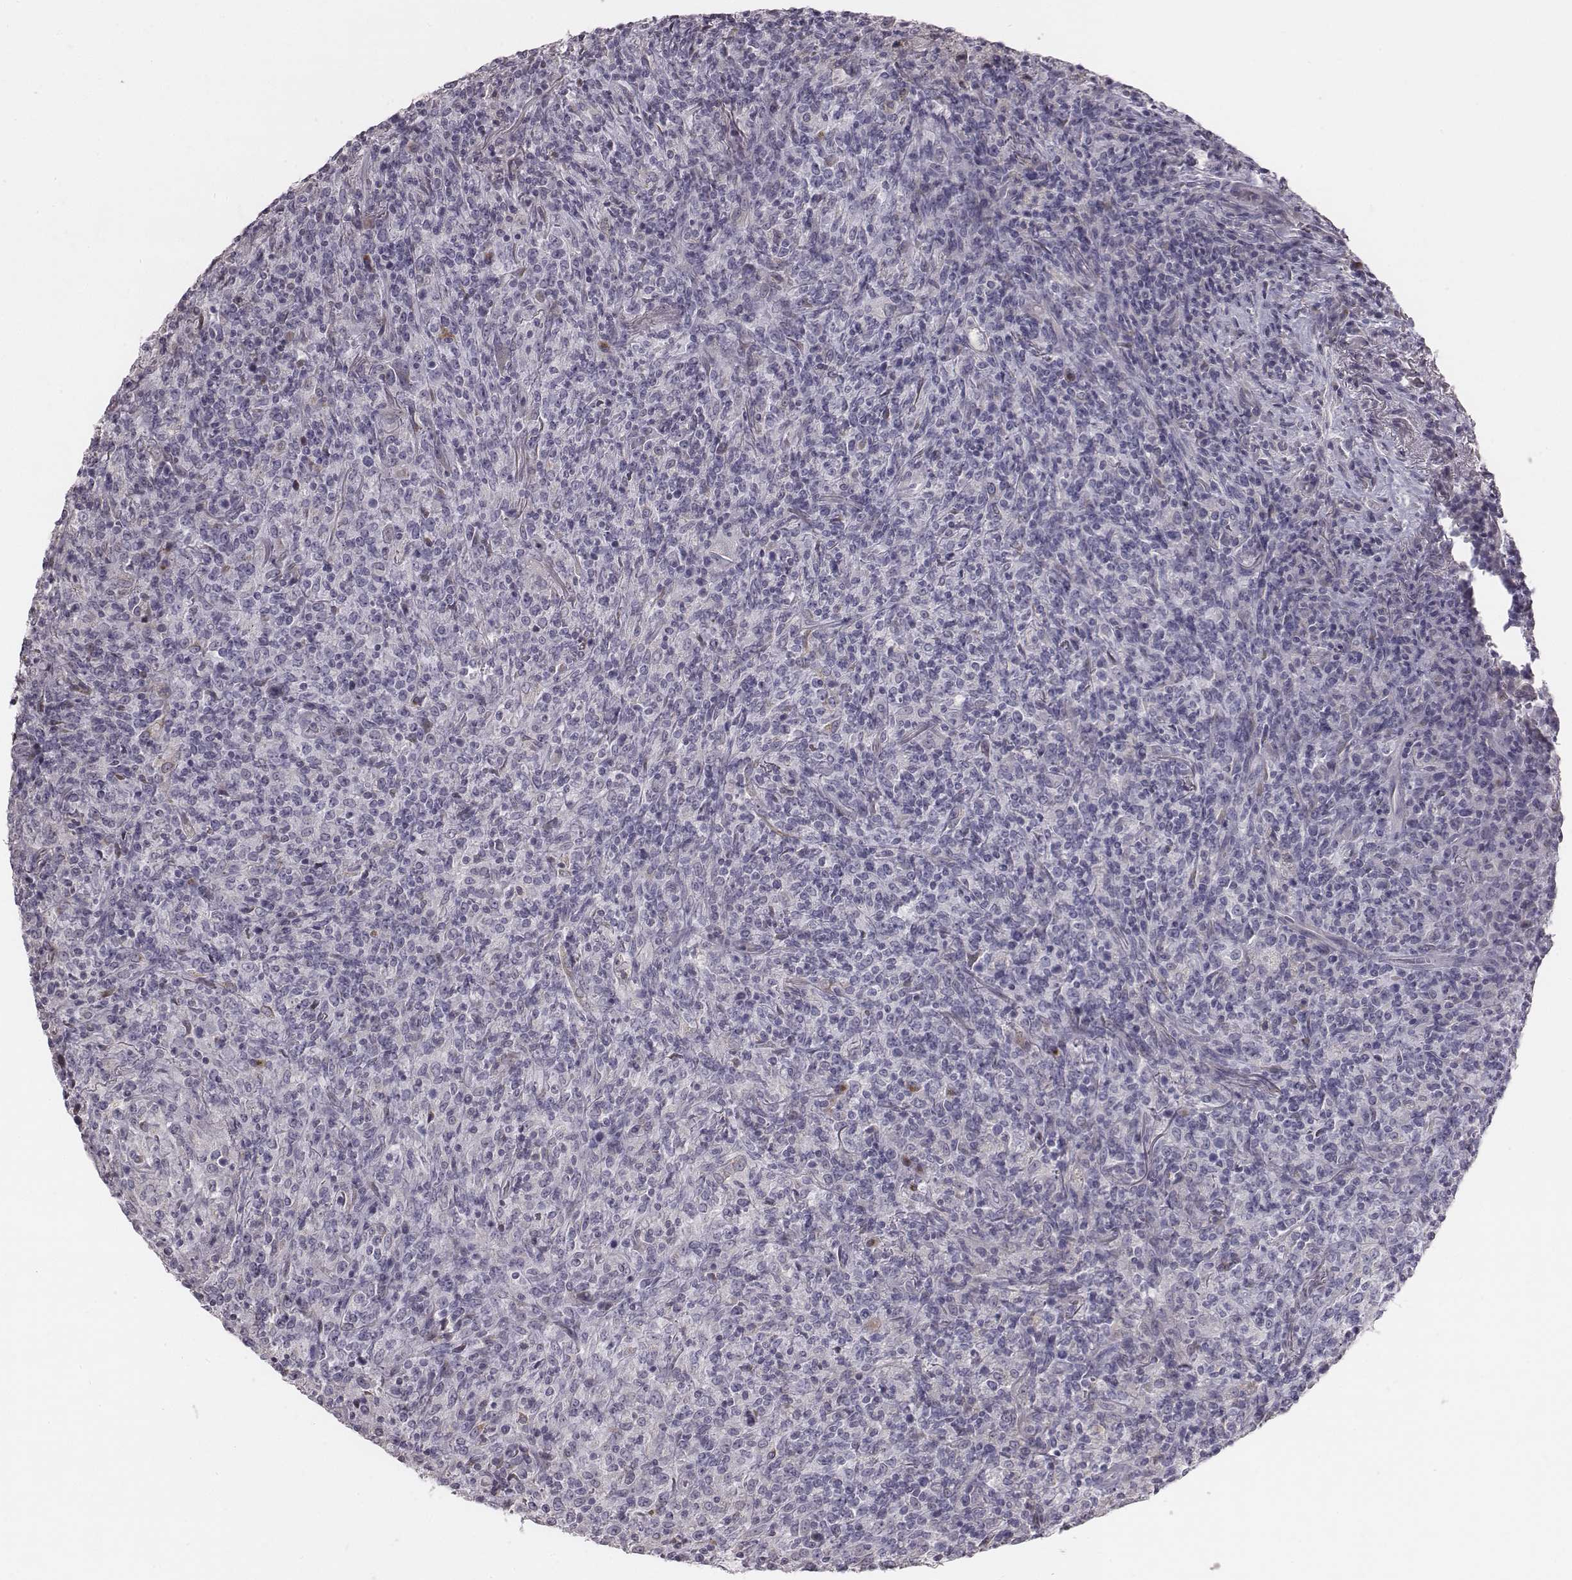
{"staining": {"intensity": "negative", "quantity": "none", "location": "none"}, "tissue": "lymphoma", "cell_type": "Tumor cells", "image_type": "cancer", "snomed": [{"axis": "morphology", "description": "Malignant lymphoma, non-Hodgkin's type, High grade"}, {"axis": "topography", "description": "Lung"}], "caption": "Photomicrograph shows no protein expression in tumor cells of lymphoma tissue. The staining was performed using DAB (3,3'-diaminobenzidine) to visualize the protein expression in brown, while the nuclei were stained in blue with hematoxylin (Magnification: 20x).", "gene": "C6orf58", "patient": {"sex": "male", "age": 79}}